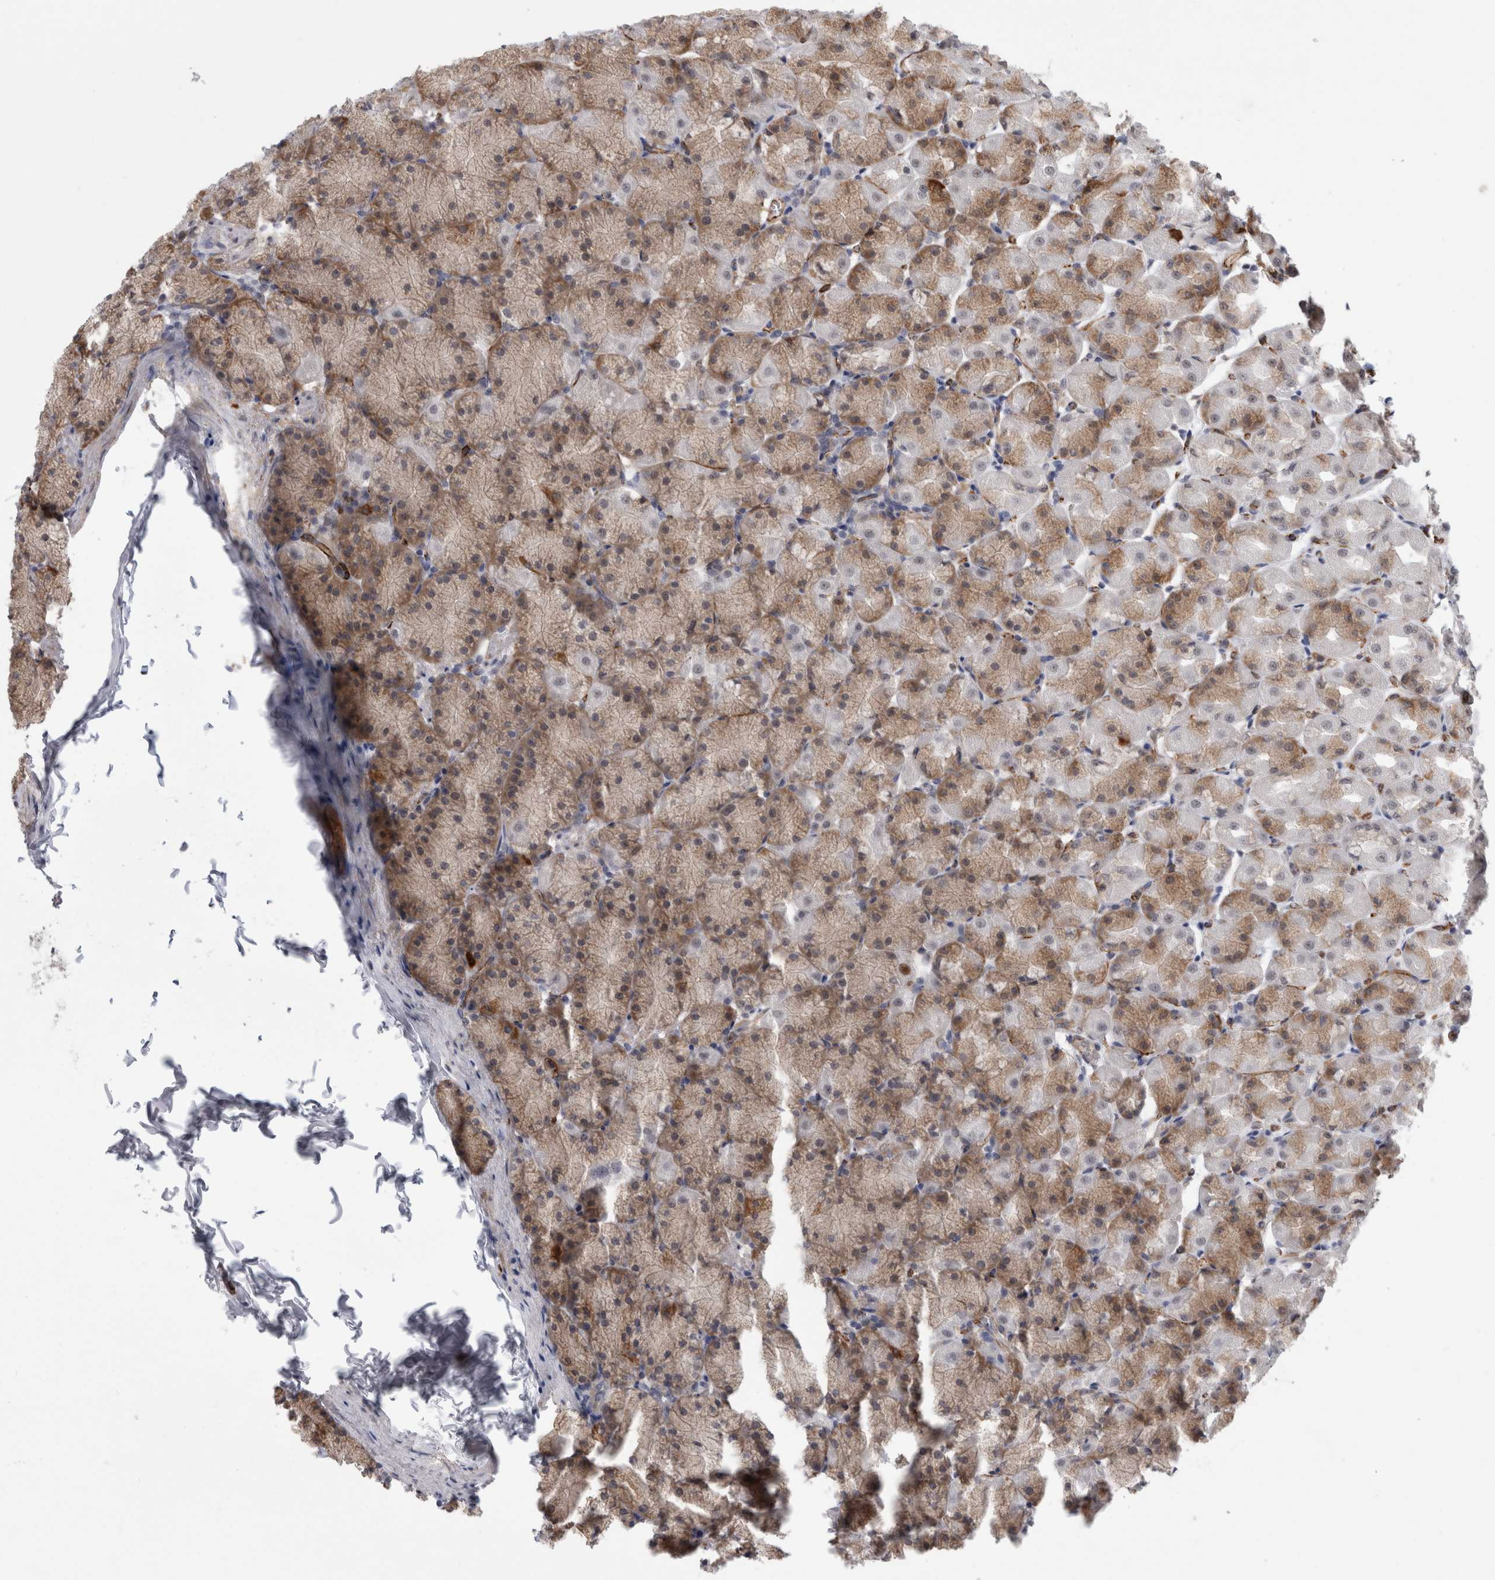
{"staining": {"intensity": "moderate", "quantity": "25%-75%", "location": "cytoplasmic/membranous"}, "tissue": "stomach", "cell_type": "Glandular cells", "image_type": "normal", "snomed": [{"axis": "morphology", "description": "Normal tissue, NOS"}, {"axis": "topography", "description": "Stomach, upper"}], "caption": "IHC photomicrograph of benign stomach: human stomach stained using immunohistochemistry exhibits medium levels of moderate protein expression localized specifically in the cytoplasmic/membranous of glandular cells, appearing as a cytoplasmic/membranous brown color.", "gene": "FAM83H", "patient": {"sex": "female", "age": 56}}